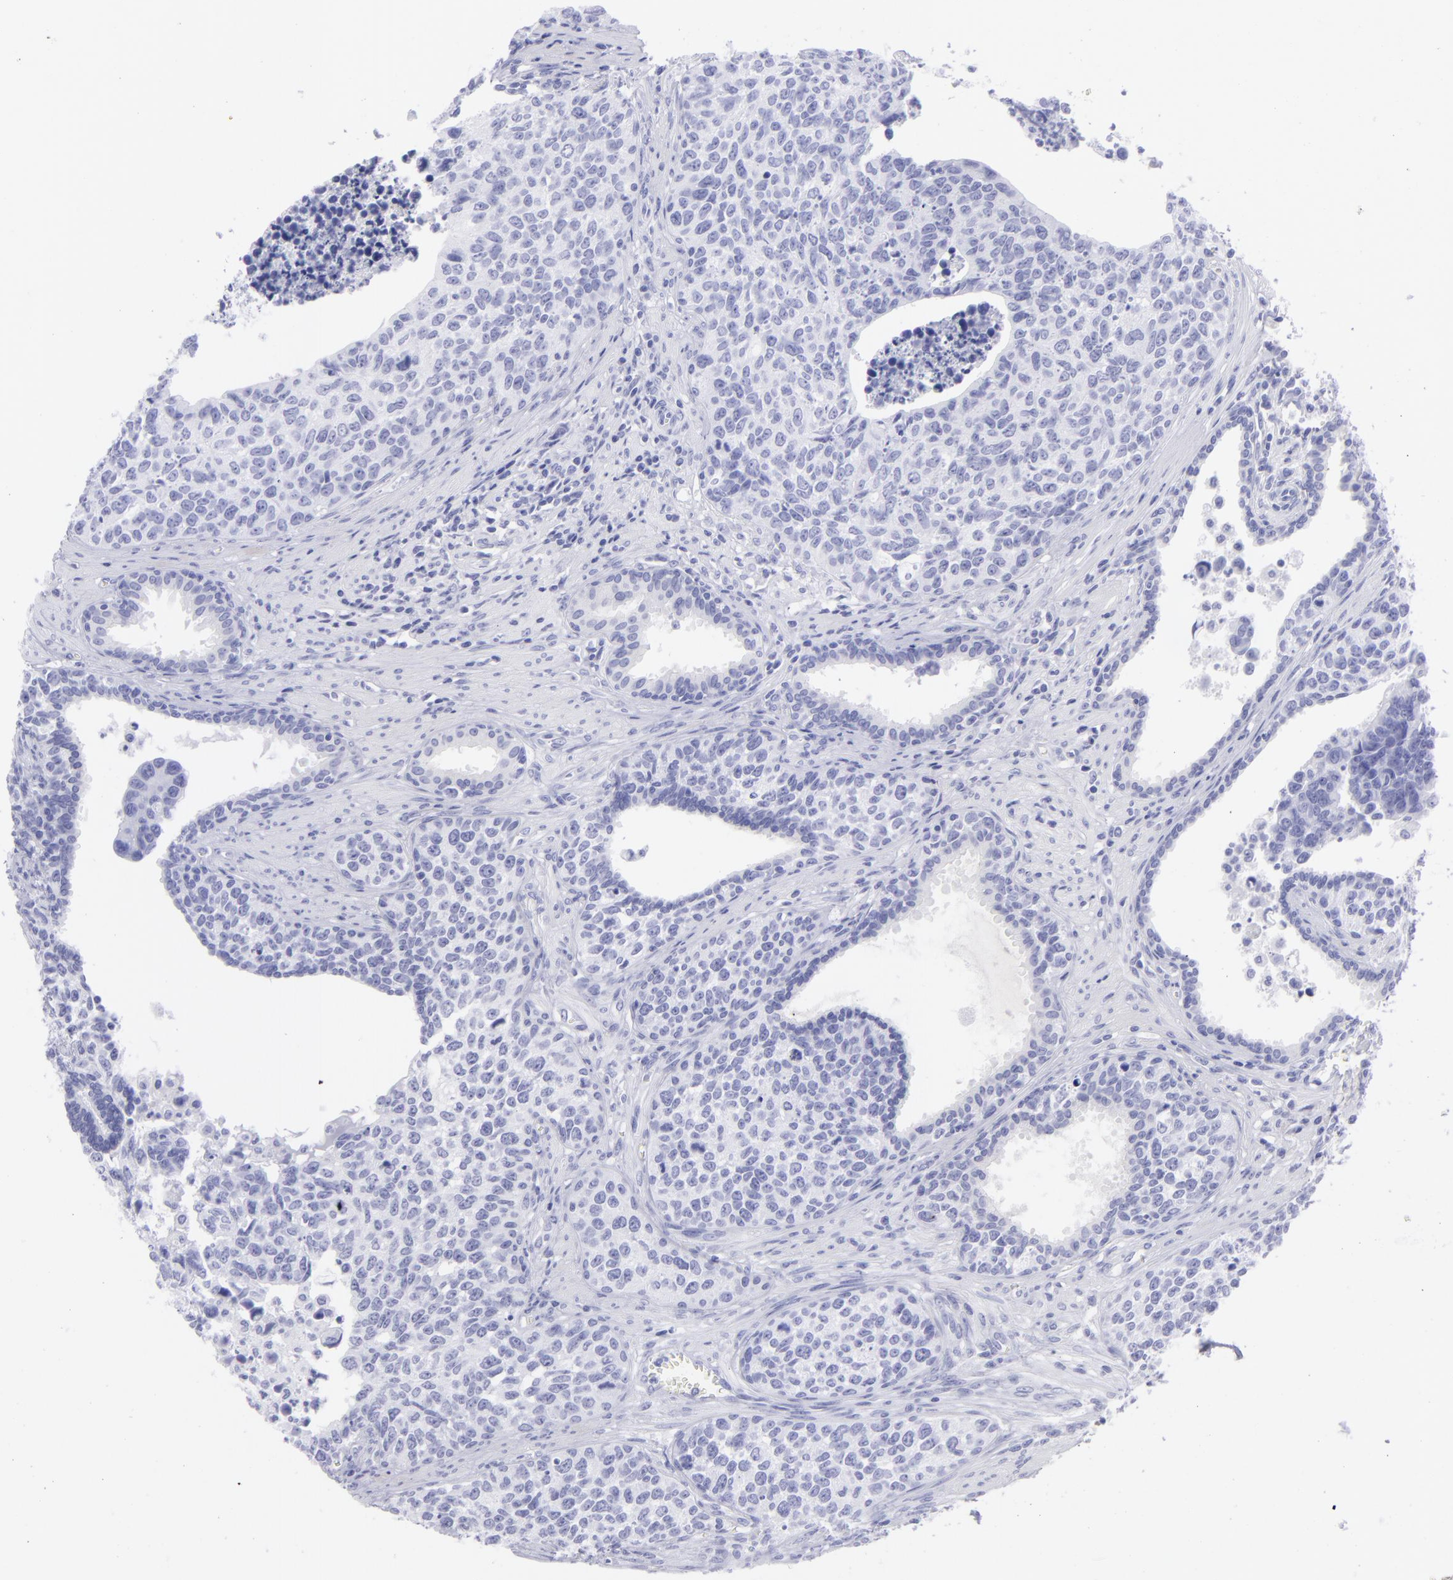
{"staining": {"intensity": "negative", "quantity": "none", "location": "none"}, "tissue": "urothelial cancer", "cell_type": "Tumor cells", "image_type": "cancer", "snomed": [{"axis": "morphology", "description": "Urothelial carcinoma, High grade"}, {"axis": "topography", "description": "Urinary bladder"}], "caption": "The immunohistochemistry (IHC) micrograph has no significant positivity in tumor cells of urothelial cancer tissue.", "gene": "SLC1A2", "patient": {"sex": "male", "age": 81}}